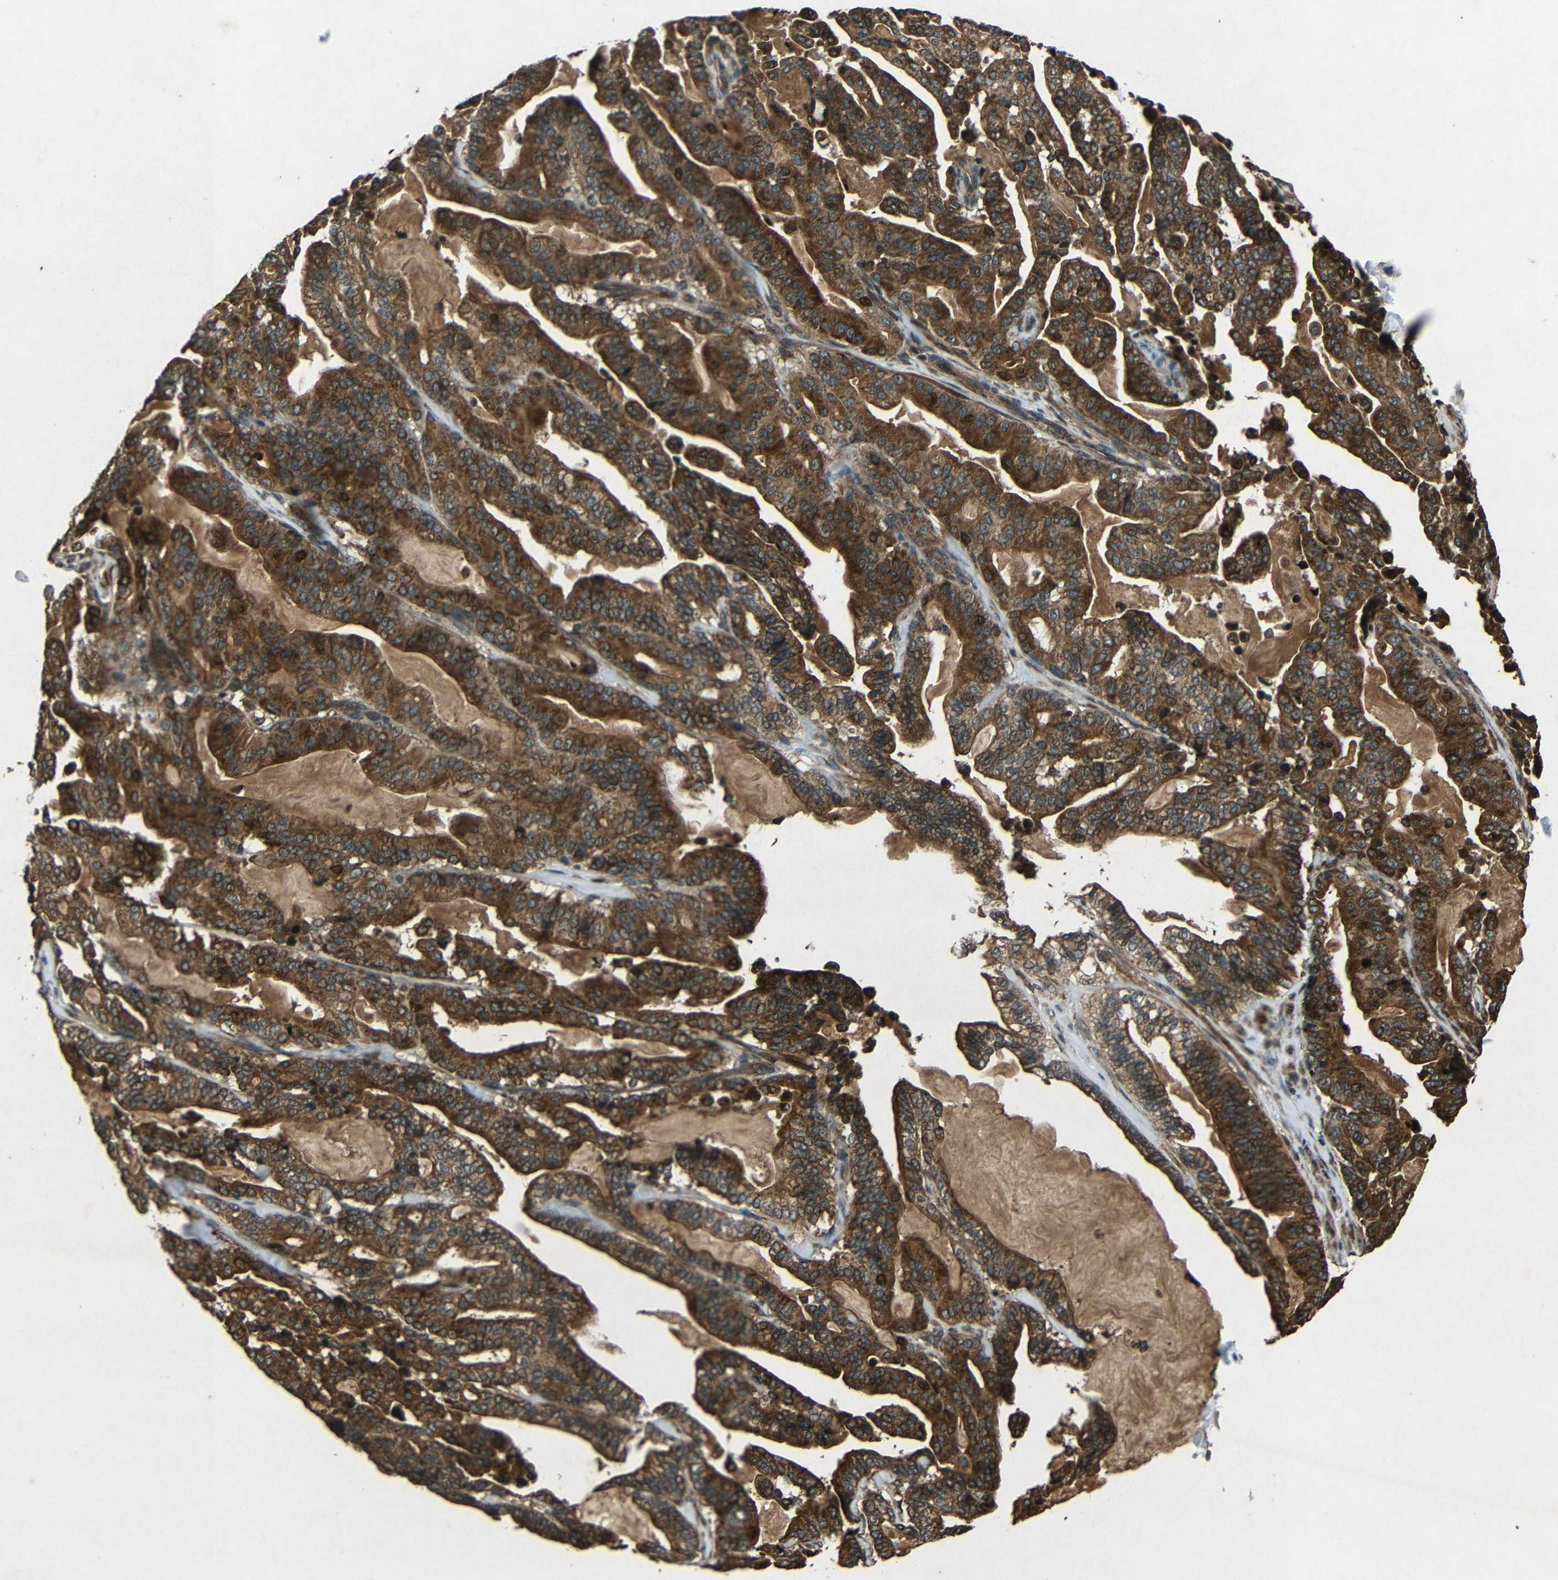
{"staining": {"intensity": "strong", "quantity": ">75%", "location": "cytoplasmic/membranous,nuclear"}, "tissue": "pancreatic cancer", "cell_type": "Tumor cells", "image_type": "cancer", "snomed": [{"axis": "morphology", "description": "Adenocarcinoma, NOS"}, {"axis": "topography", "description": "Pancreas"}], "caption": "A high-resolution histopathology image shows immunohistochemistry (IHC) staining of pancreatic cancer (adenocarcinoma), which reveals strong cytoplasmic/membranous and nuclear positivity in about >75% of tumor cells. (DAB (3,3'-diaminobenzidine) = brown stain, brightfield microscopy at high magnification).", "gene": "PLK2", "patient": {"sex": "male", "age": 63}}